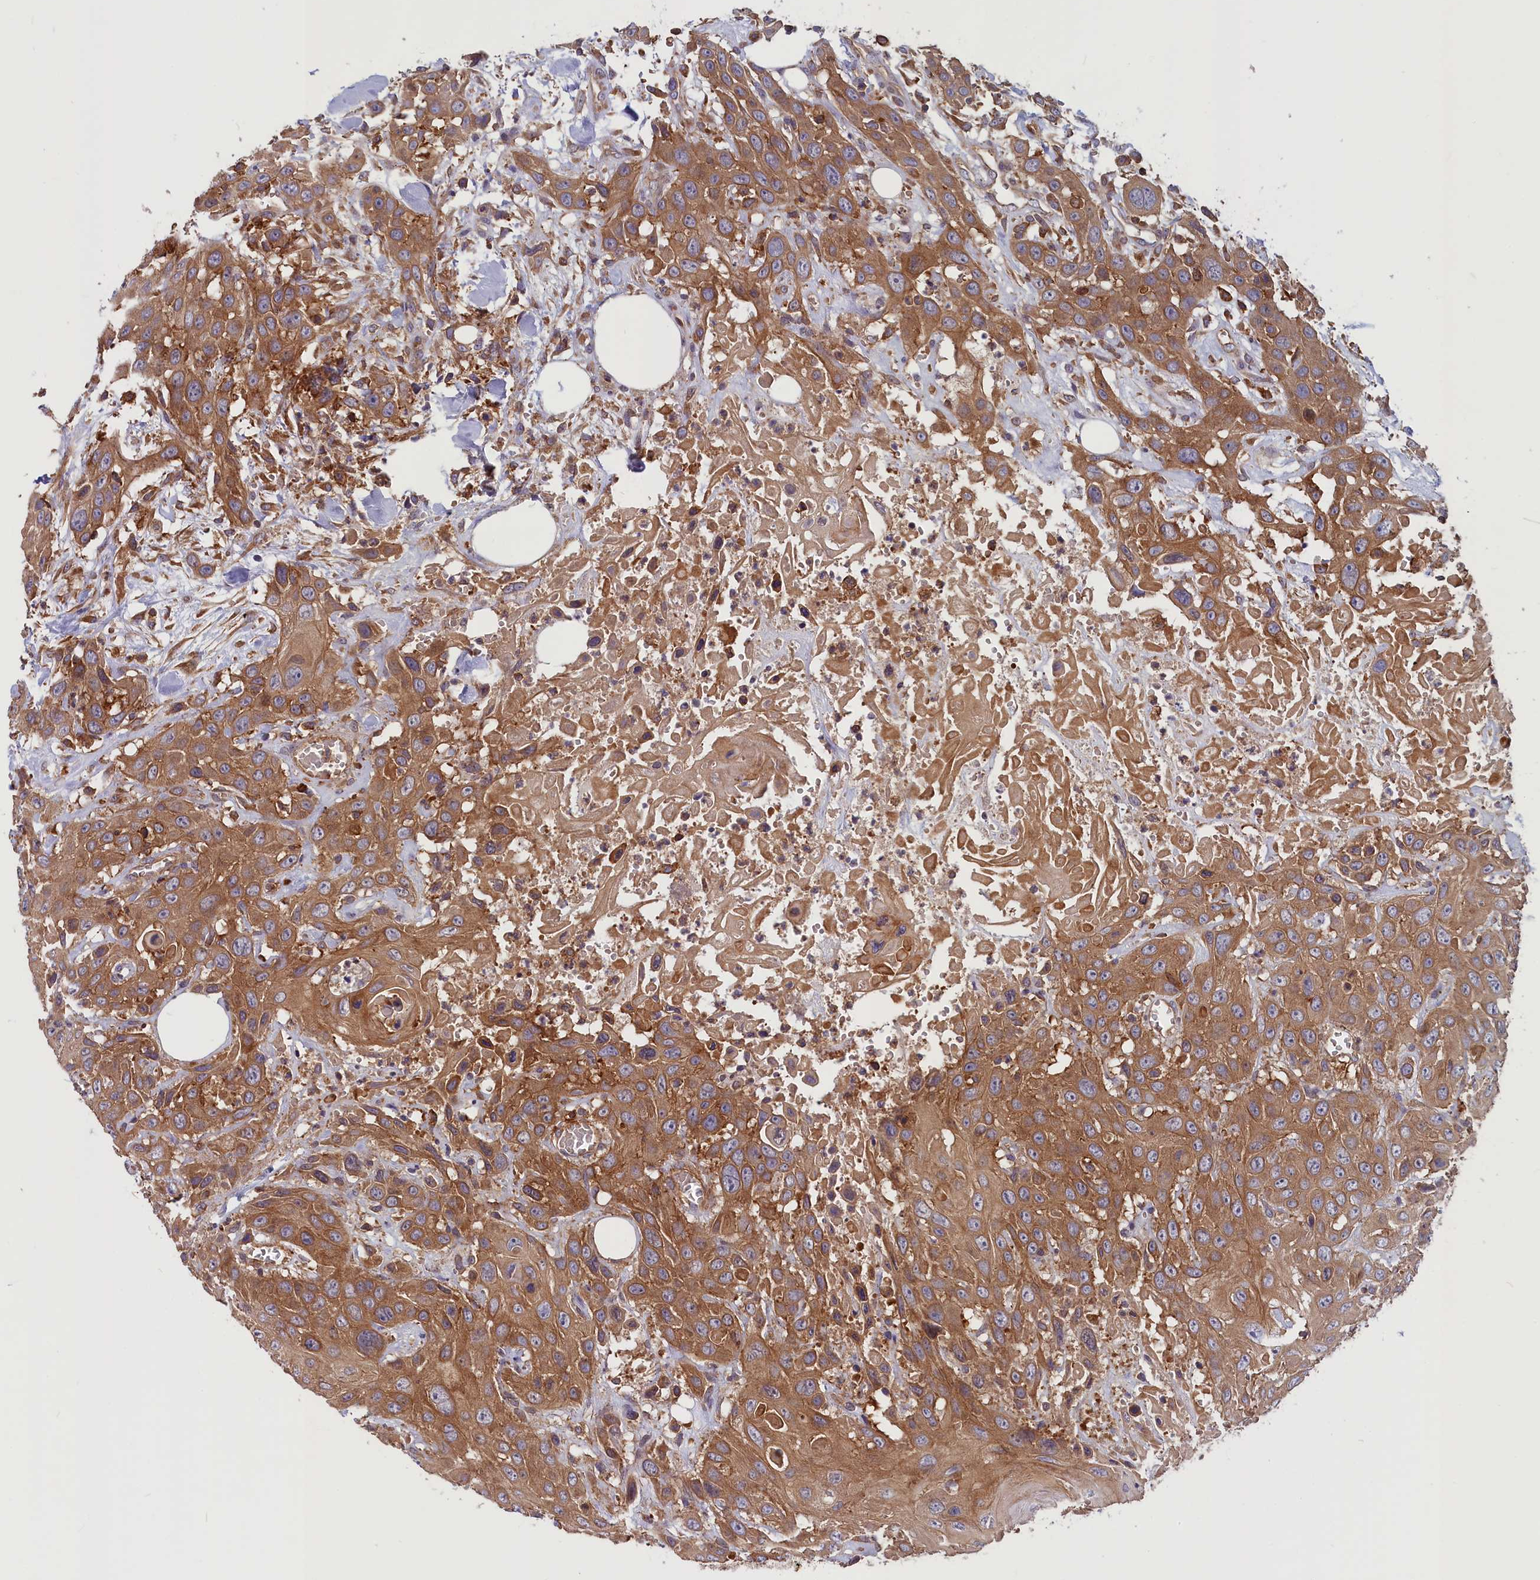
{"staining": {"intensity": "strong", "quantity": ">75%", "location": "cytoplasmic/membranous"}, "tissue": "head and neck cancer", "cell_type": "Tumor cells", "image_type": "cancer", "snomed": [{"axis": "morphology", "description": "Squamous cell carcinoma, NOS"}, {"axis": "topography", "description": "Head-Neck"}], "caption": "Head and neck cancer (squamous cell carcinoma) was stained to show a protein in brown. There is high levels of strong cytoplasmic/membranous positivity in about >75% of tumor cells. The staining was performed using DAB to visualize the protein expression in brown, while the nuclei were stained in blue with hematoxylin (Magnification: 20x).", "gene": "MYO9B", "patient": {"sex": "male", "age": 81}}